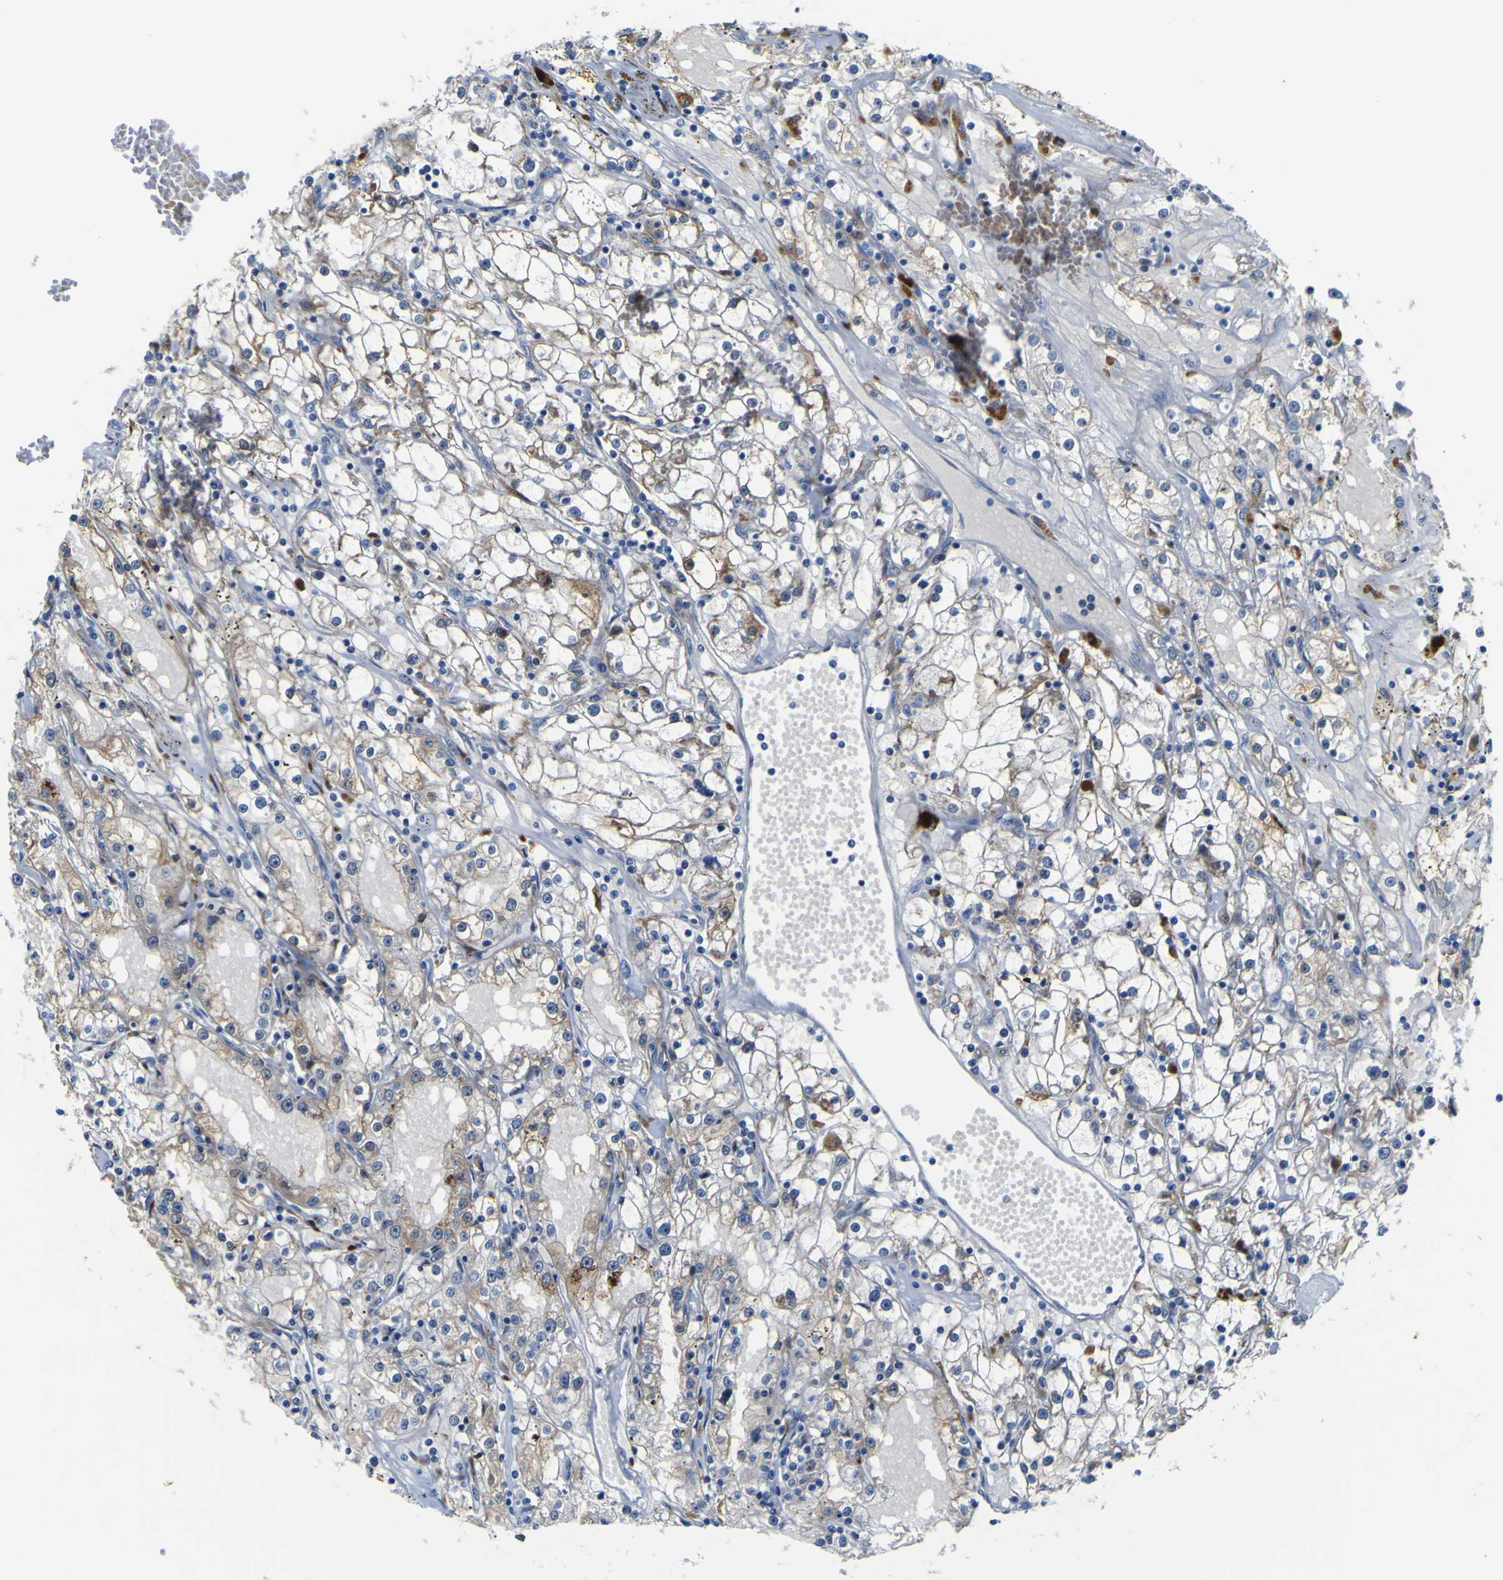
{"staining": {"intensity": "moderate", "quantity": "25%-75%", "location": "cytoplasmic/membranous"}, "tissue": "renal cancer", "cell_type": "Tumor cells", "image_type": "cancer", "snomed": [{"axis": "morphology", "description": "Adenocarcinoma, NOS"}, {"axis": "topography", "description": "Kidney"}], "caption": "Tumor cells reveal medium levels of moderate cytoplasmic/membranous staining in about 25%-75% of cells in adenocarcinoma (renal).", "gene": "PTPRF", "patient": {"sex": "male", "age": 56}}